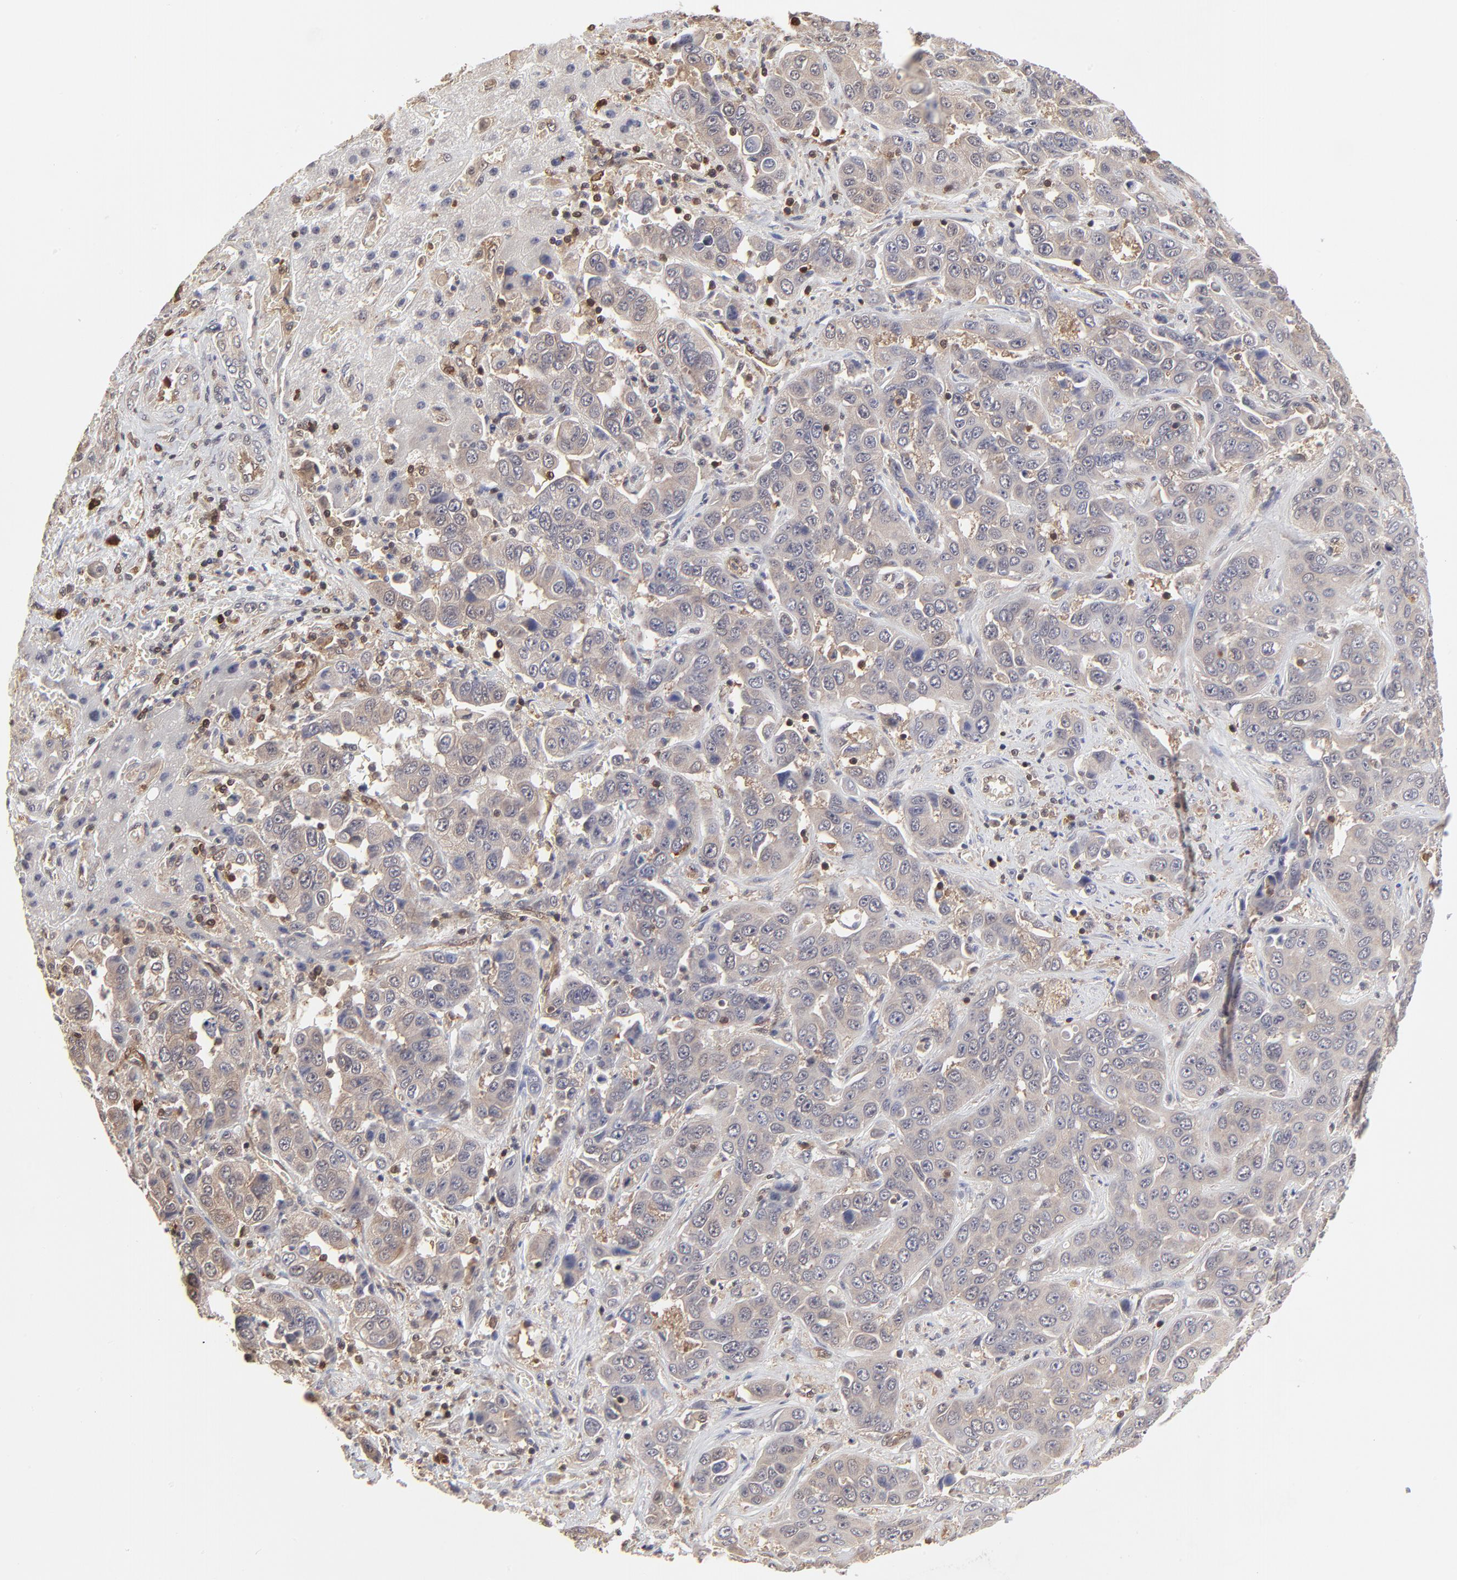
{"staining": {"intensity": "negative", "quantity": "none", "location": "none"}, "tissue": "liver cancer", "cell_type": "Tumor cells", "image_type": "cancer", "snomed": [{"axis": "morphology", "description": "Cholangiocarcinoma"}, {"axis": "topography", "description": "Liver"}], "caption": "There is no significant positivity in tumor cells of liver cancer (cholangiocarcinoma). Nuclei are stained in blue.", "gene": "CASP3", "patient": {"sex": "female", "age": 52}}